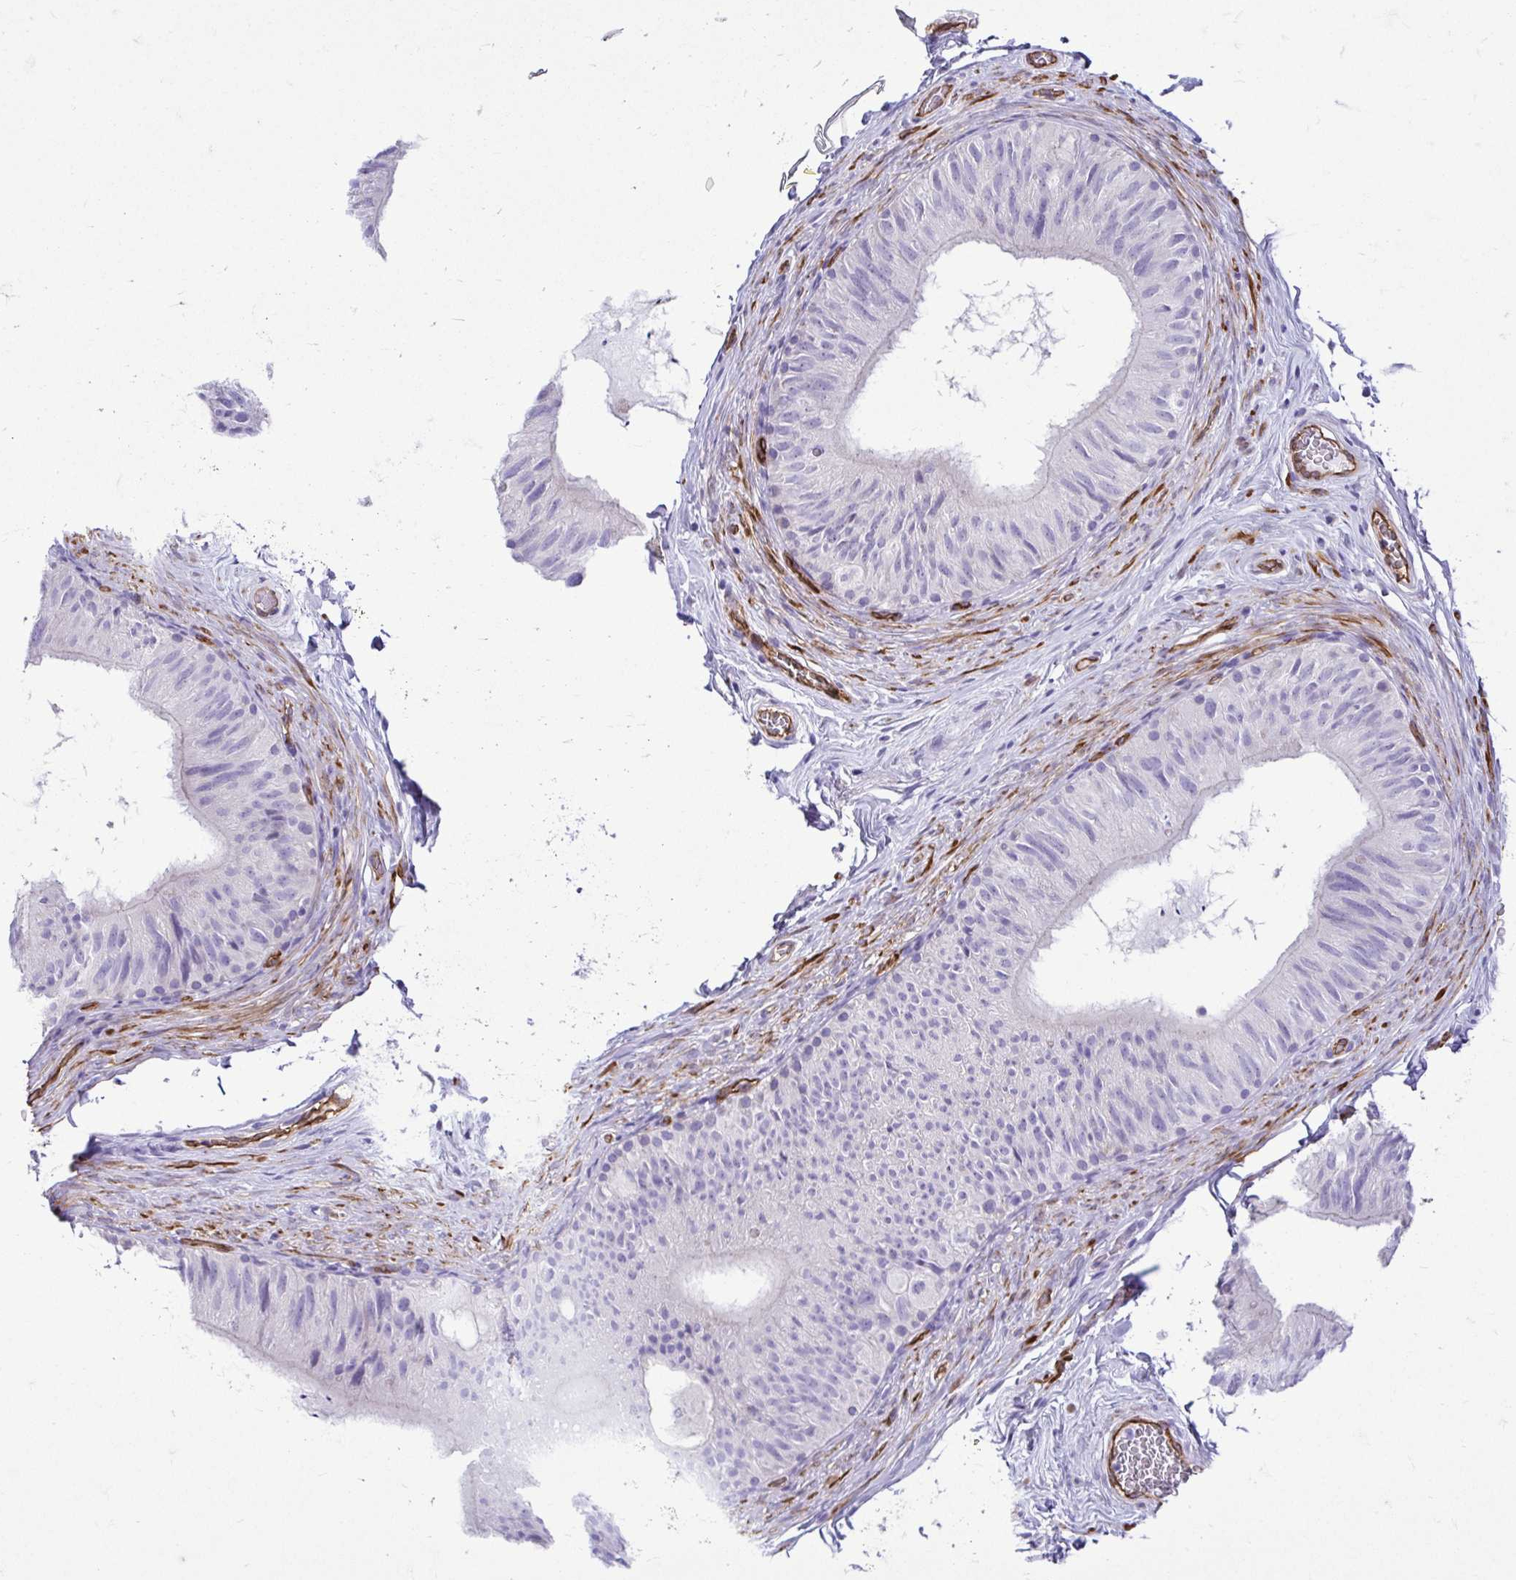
{"staining": {"intensity": "negative", "quantity": "none", "location": "none"}, "tissue": "epididymis", "cell_type": "Glandular cells", "image_type": "normal", "snomed": [{"axis": "morphology", "description": "Normal tissue, NOS"}, {"axis": "topography", "description": "Epididymis, spermatic cord, NOS"}, {"axis": "topography", "description": "Epididymis"}], "caption": "Unremarkable epididymis was stained to show a protein in brown. There is no significant positivity in glandular cells.", "gene": "ABCG2", "patient": {"sex": "male", "age": 31}}